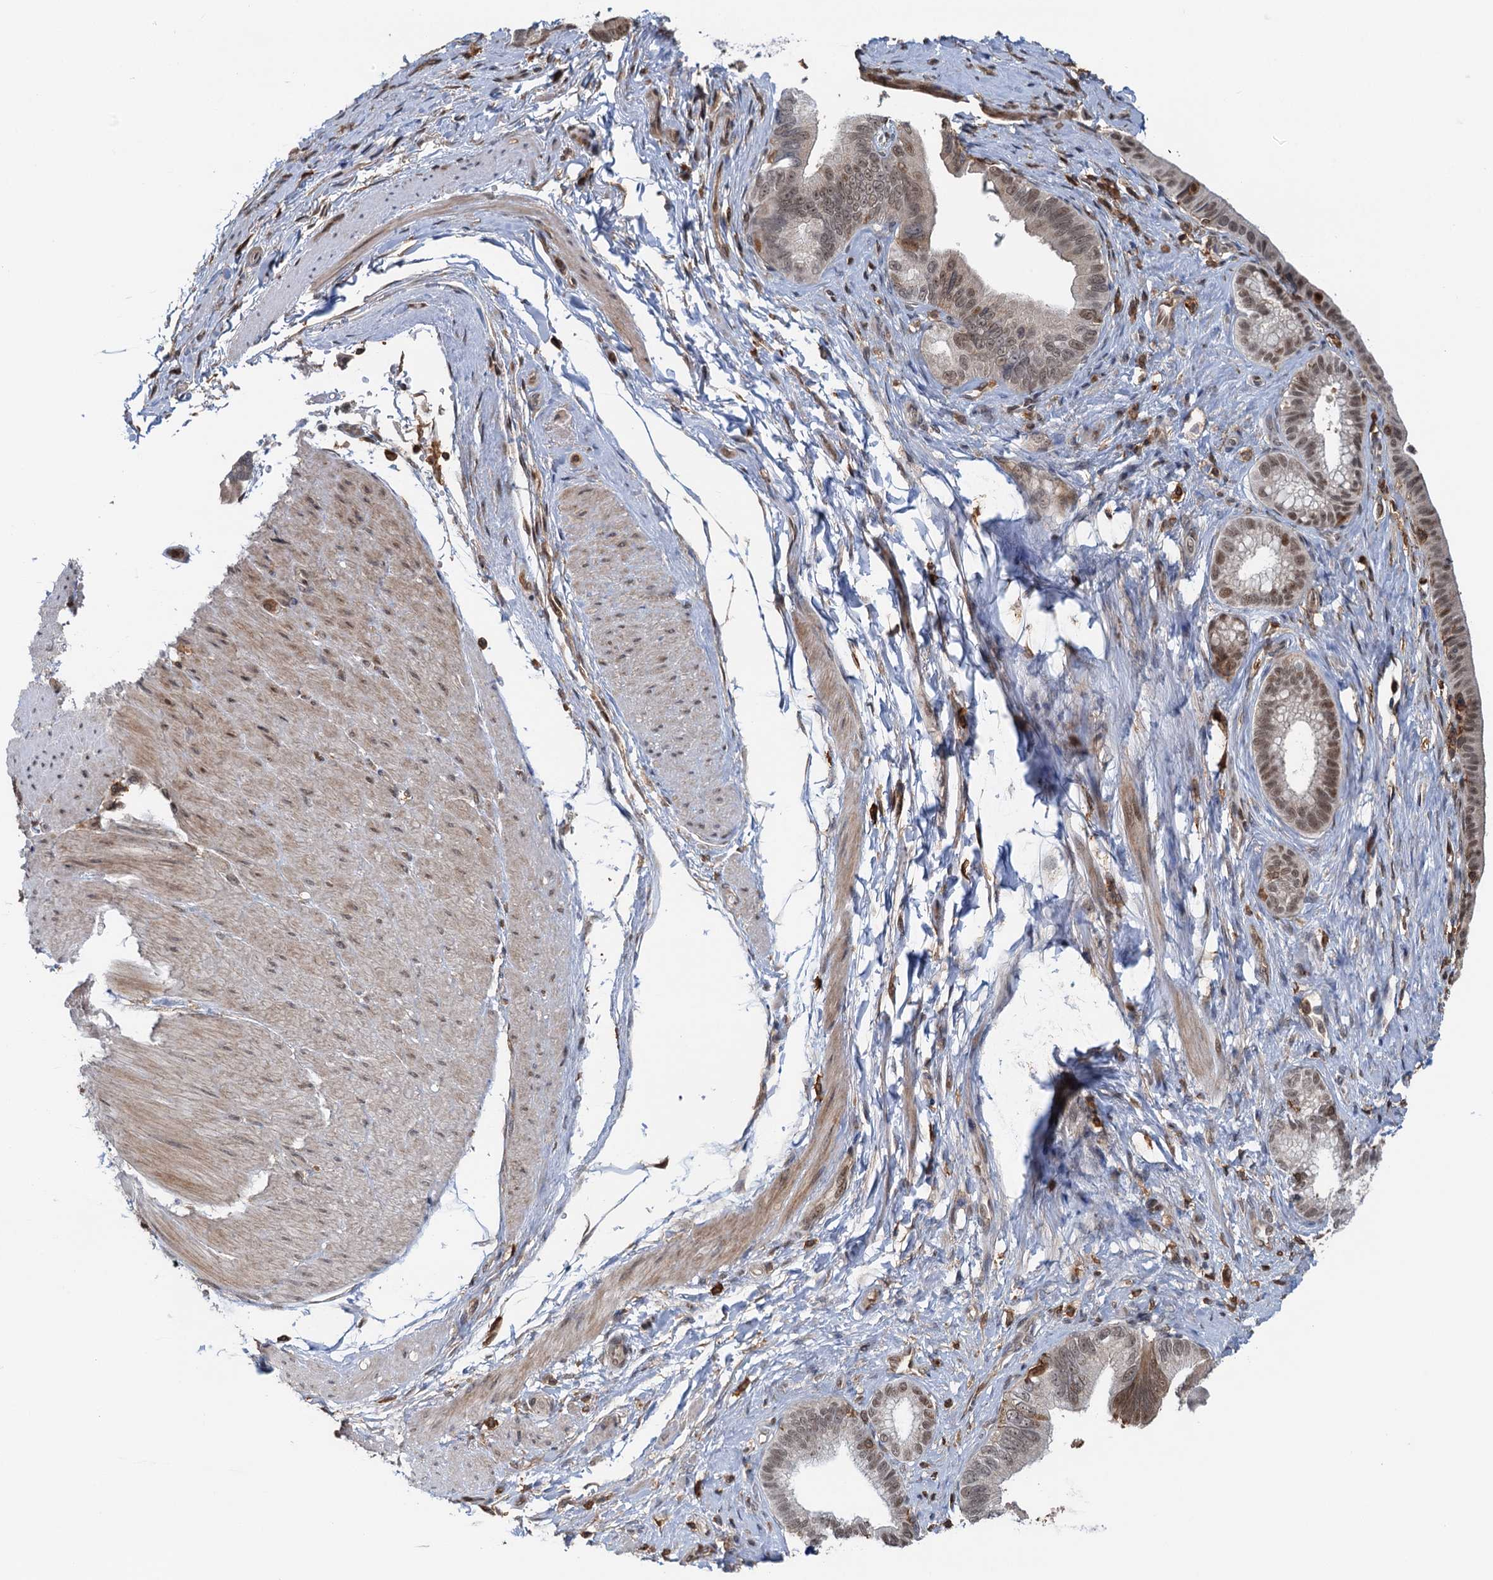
{"staining": {"intensity": "moderate", "quantity": ">75%", "location": "nuclear"}, "tissue": "pancreatic cancer", "cell_type": "Tumor cells", "image_type": "cancer", "snomed": [{"axis": "morphology", "description": "Adenocarcinoma, NOS"}, {"axis": "topography", "description": "Pancreas"}], "caption": "Protein analysis of adenocarcinoma (pancreatic) tissue reveals moderate nuclear positivity in about >75% of tumor cells. Using DAB (brown) and hematoxylin (blue) stains, captured at high magnification using brightfield microscopy.", "gene": "ZNF609", "patient": {"sex": "female", "age": 55}}